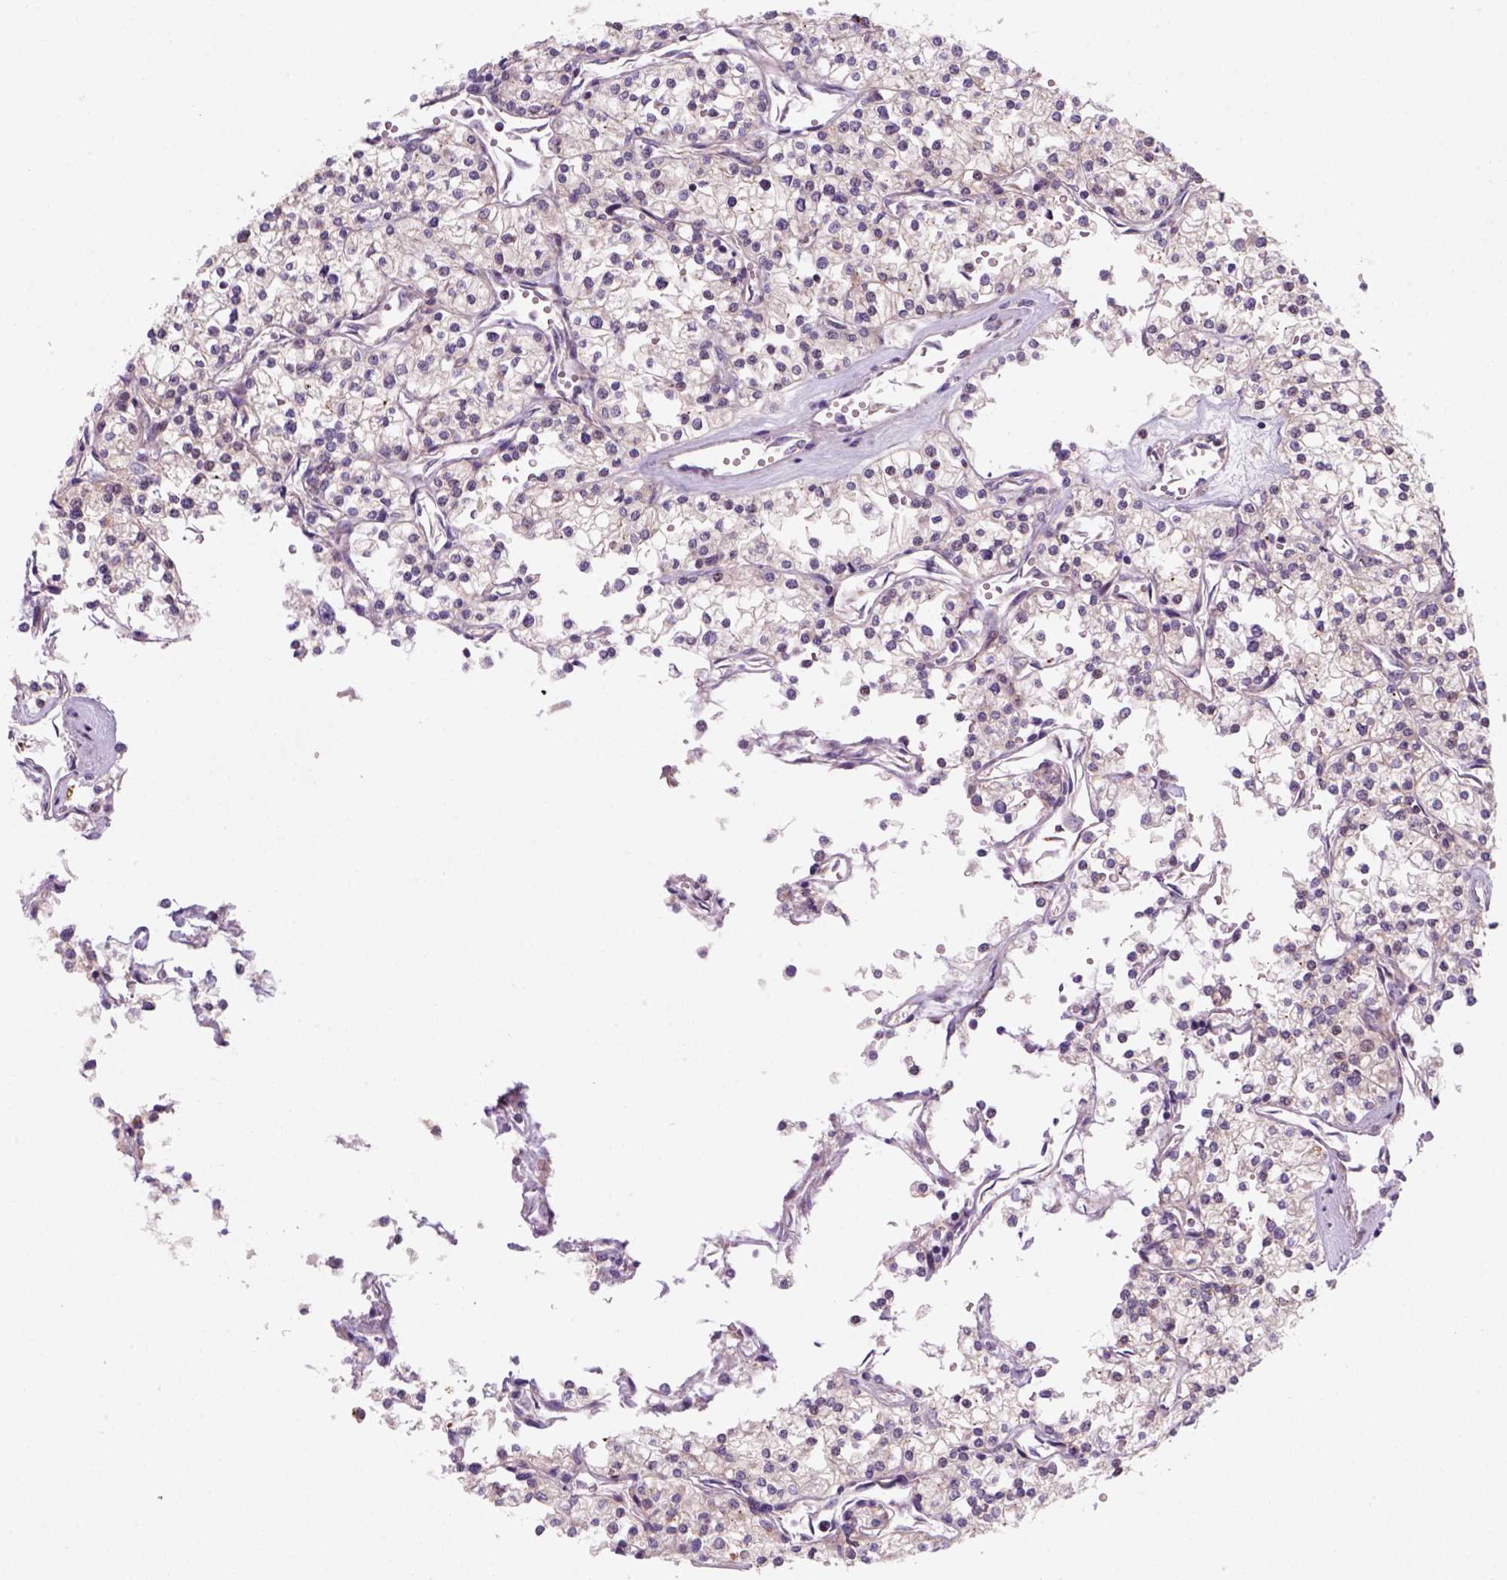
{"staining": {"intensity": "negative", "quantity": "none", "location": "none"}, "tissue": "renal cancer", "cell_type": "Tumor cells", "image_type": "cancer", "snomed": [{"axis": "morphology", "description": "Adenocarcinoma, NOS"}, {"axis": "topography", "description": "Kidney"}], "caption": "IHC of human adenocarcinoma (renal) displays no positivity in tumor cells.", "gene": "VSTM5", "patient": {"sex": "male", "age": 80}}